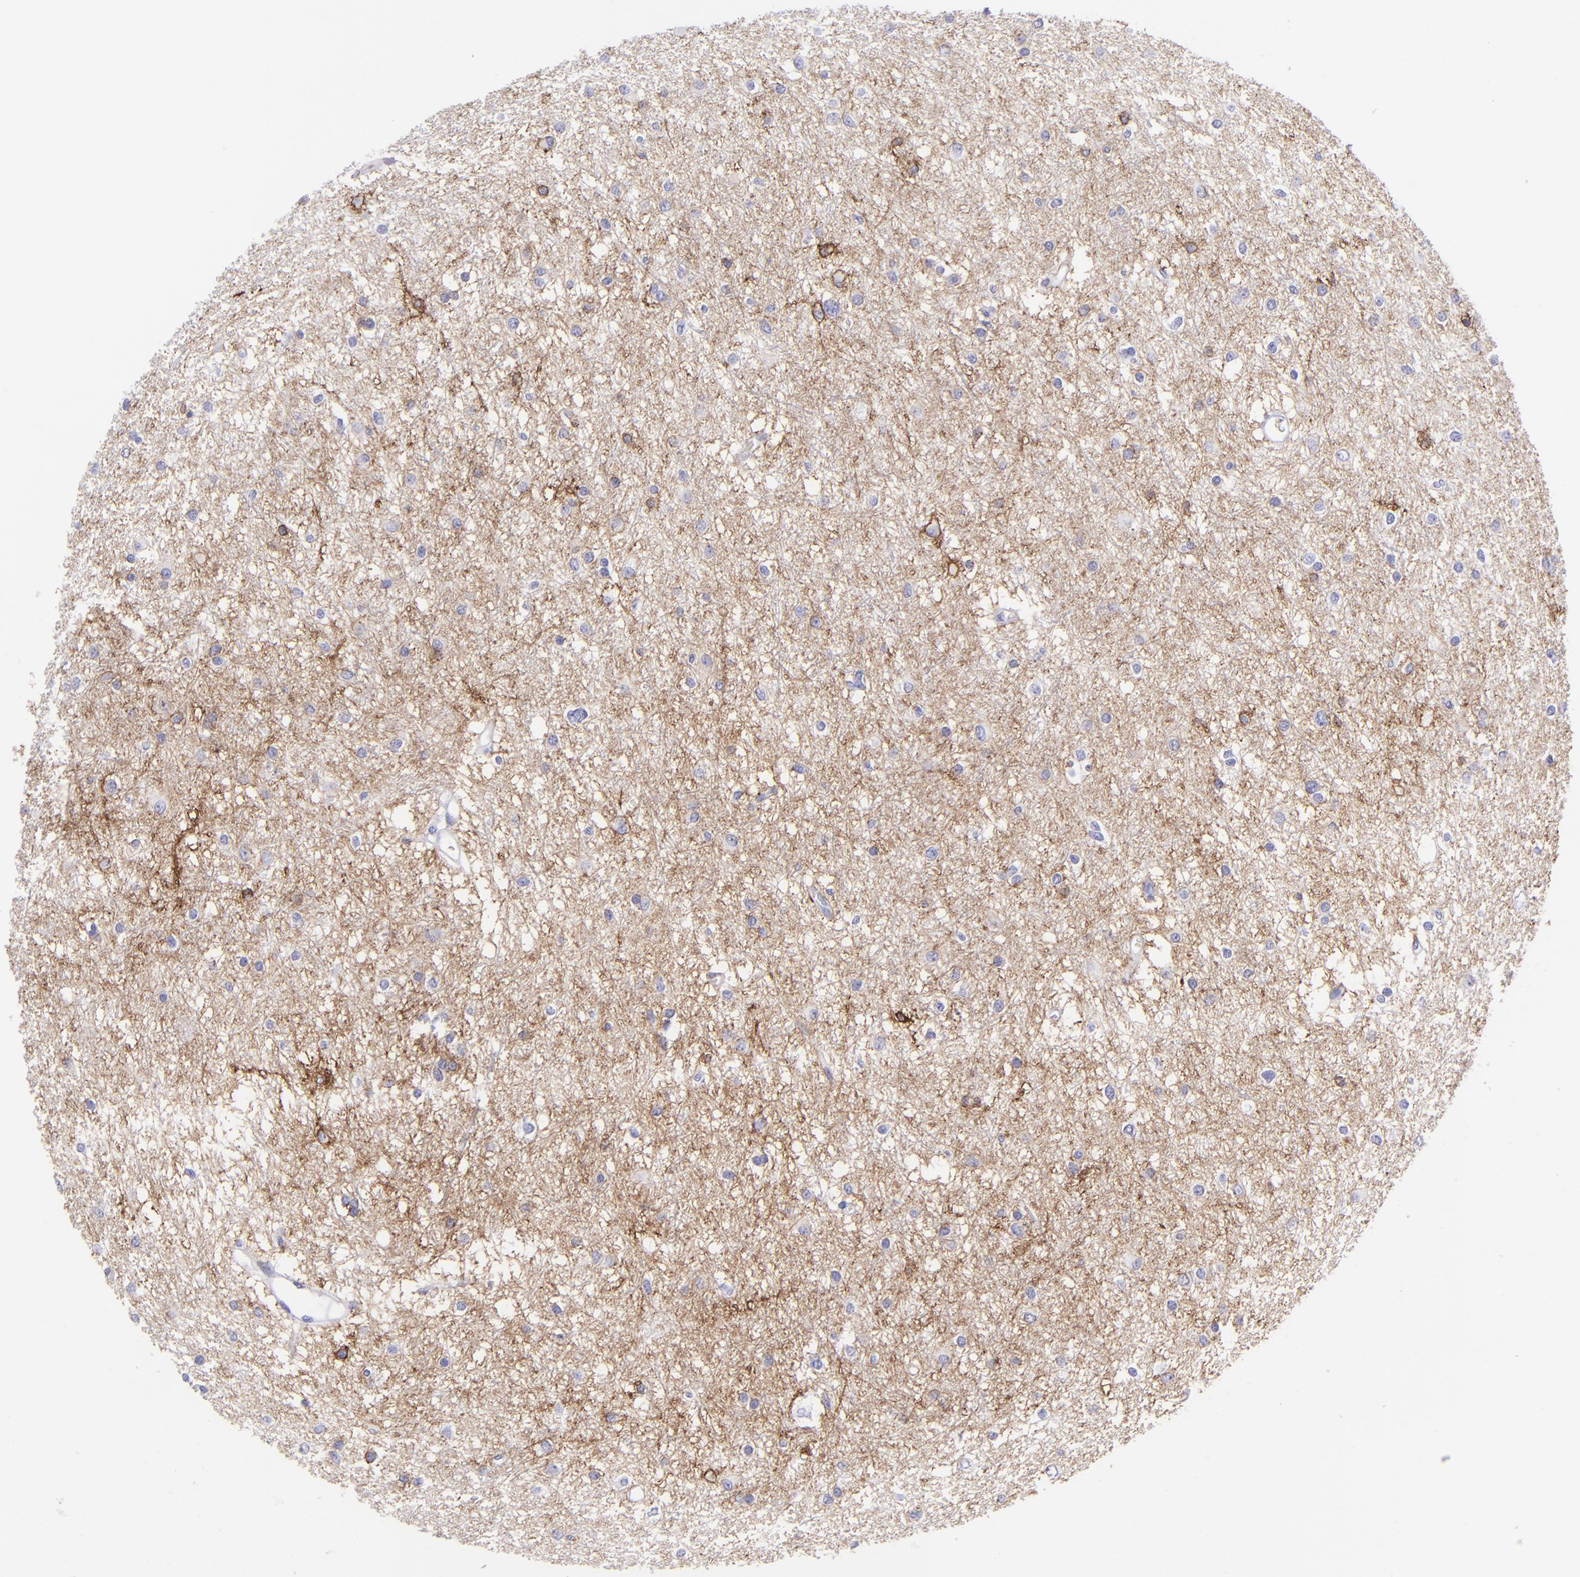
{"staining": {"intensity": "negative", "quantity": "none", "location": "none"}, "tissue": "glioma", "cell_type": "Tumor cells", "image_type": "cancer", "snomed": [{"axis": "morphology", "description": "Glioma, malignant, Low grade"}, {"axis": "topography", "description": "Brain"}], "caption": "Tumor cells are negative for brown protein staining in glioma.", "gene": "SLC1A3", "patient": {"sex": "female", "age": 36}}